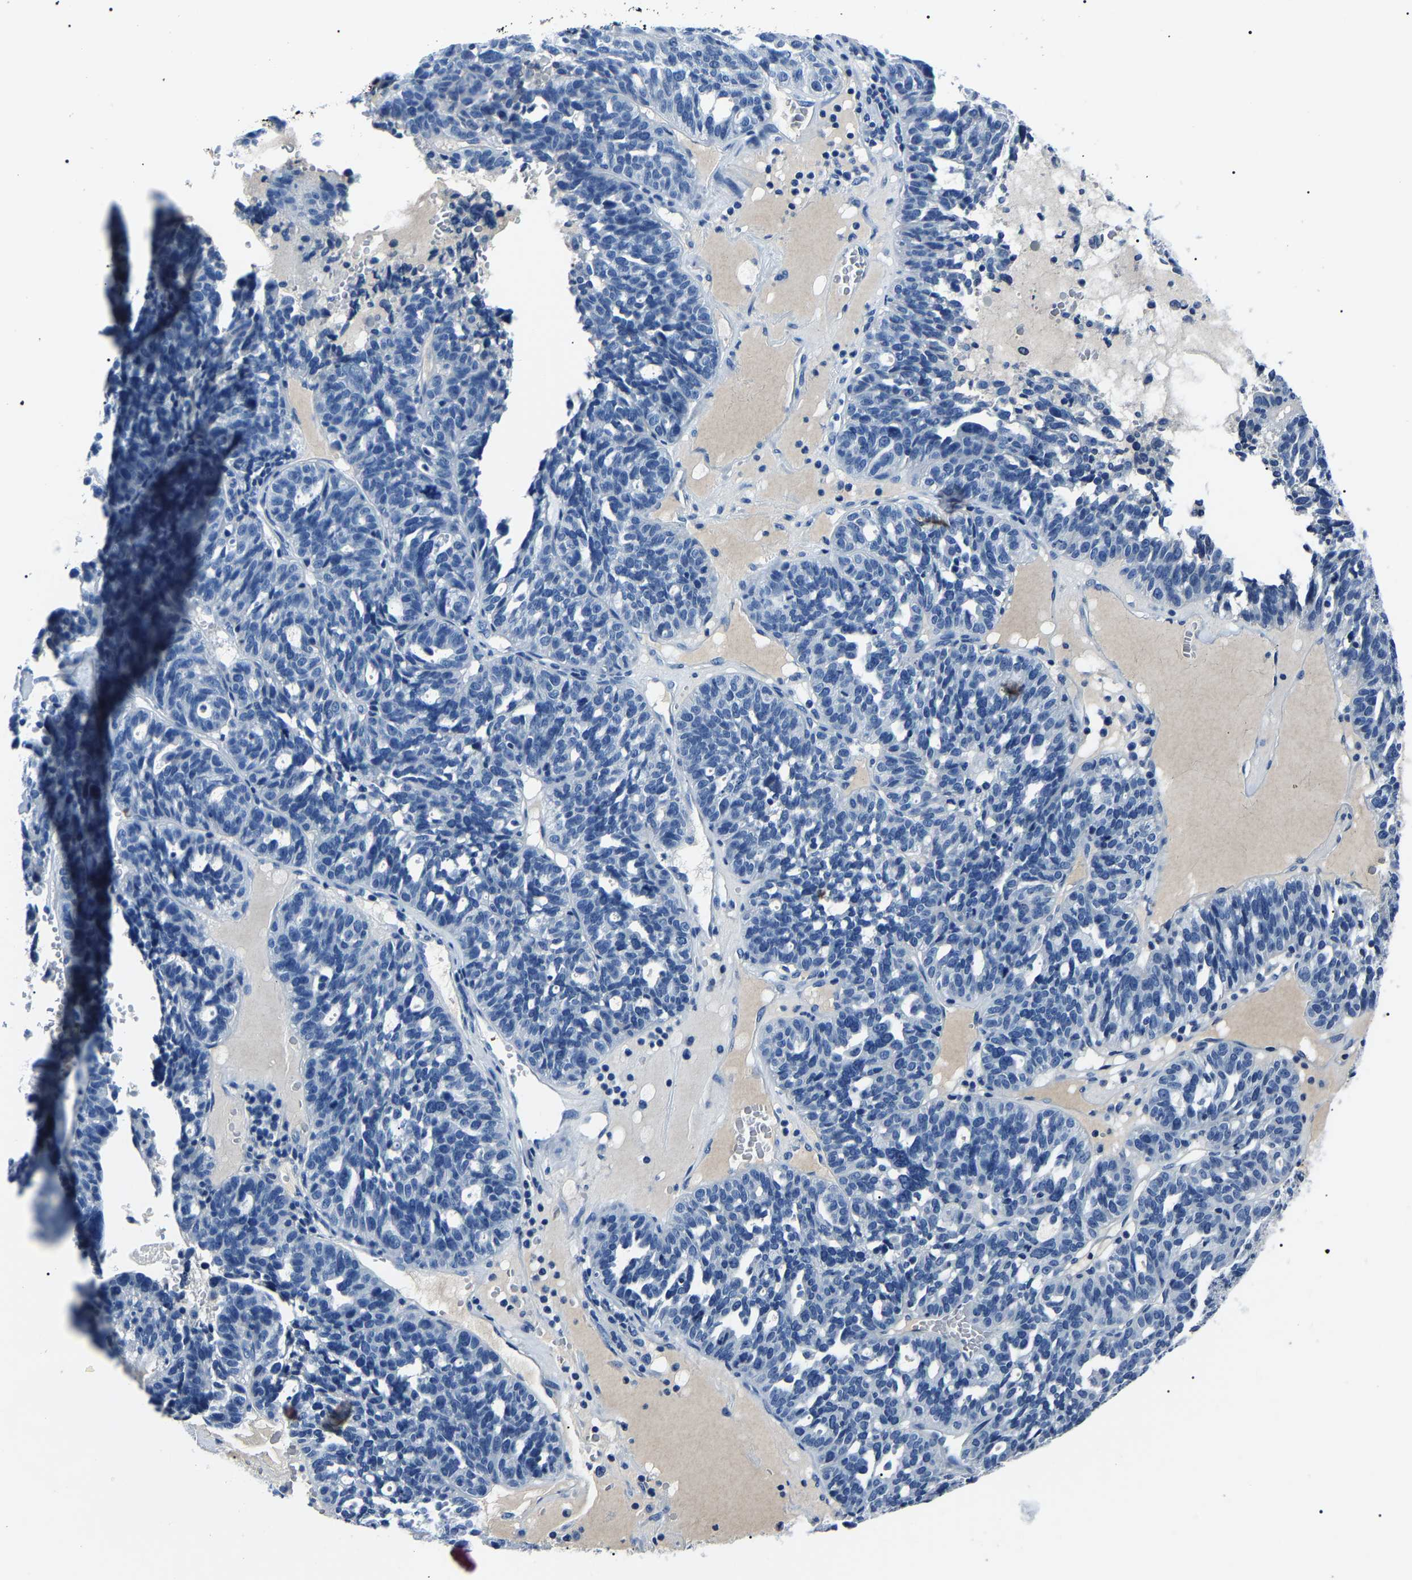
{"staining": {"intensity": "negative", "quantity": "none", "location": "none"}, "tissue": "ovarian cancer", "cell_type": "Tumor cells", "image_type": "cancer", "snomed": [{"axis": "morphology", "description": "Cystadenocarcinoma, serous, NOS"}, {"axis": "topography", "description": "Ovary"}], "caption": "This is an IHC micrograph of human serous cystadenocarcinoma (ovarian). There is no positivity in tumor cells.", "gene": "KLK15", "patient": {"sex": "female", "age": 59}}